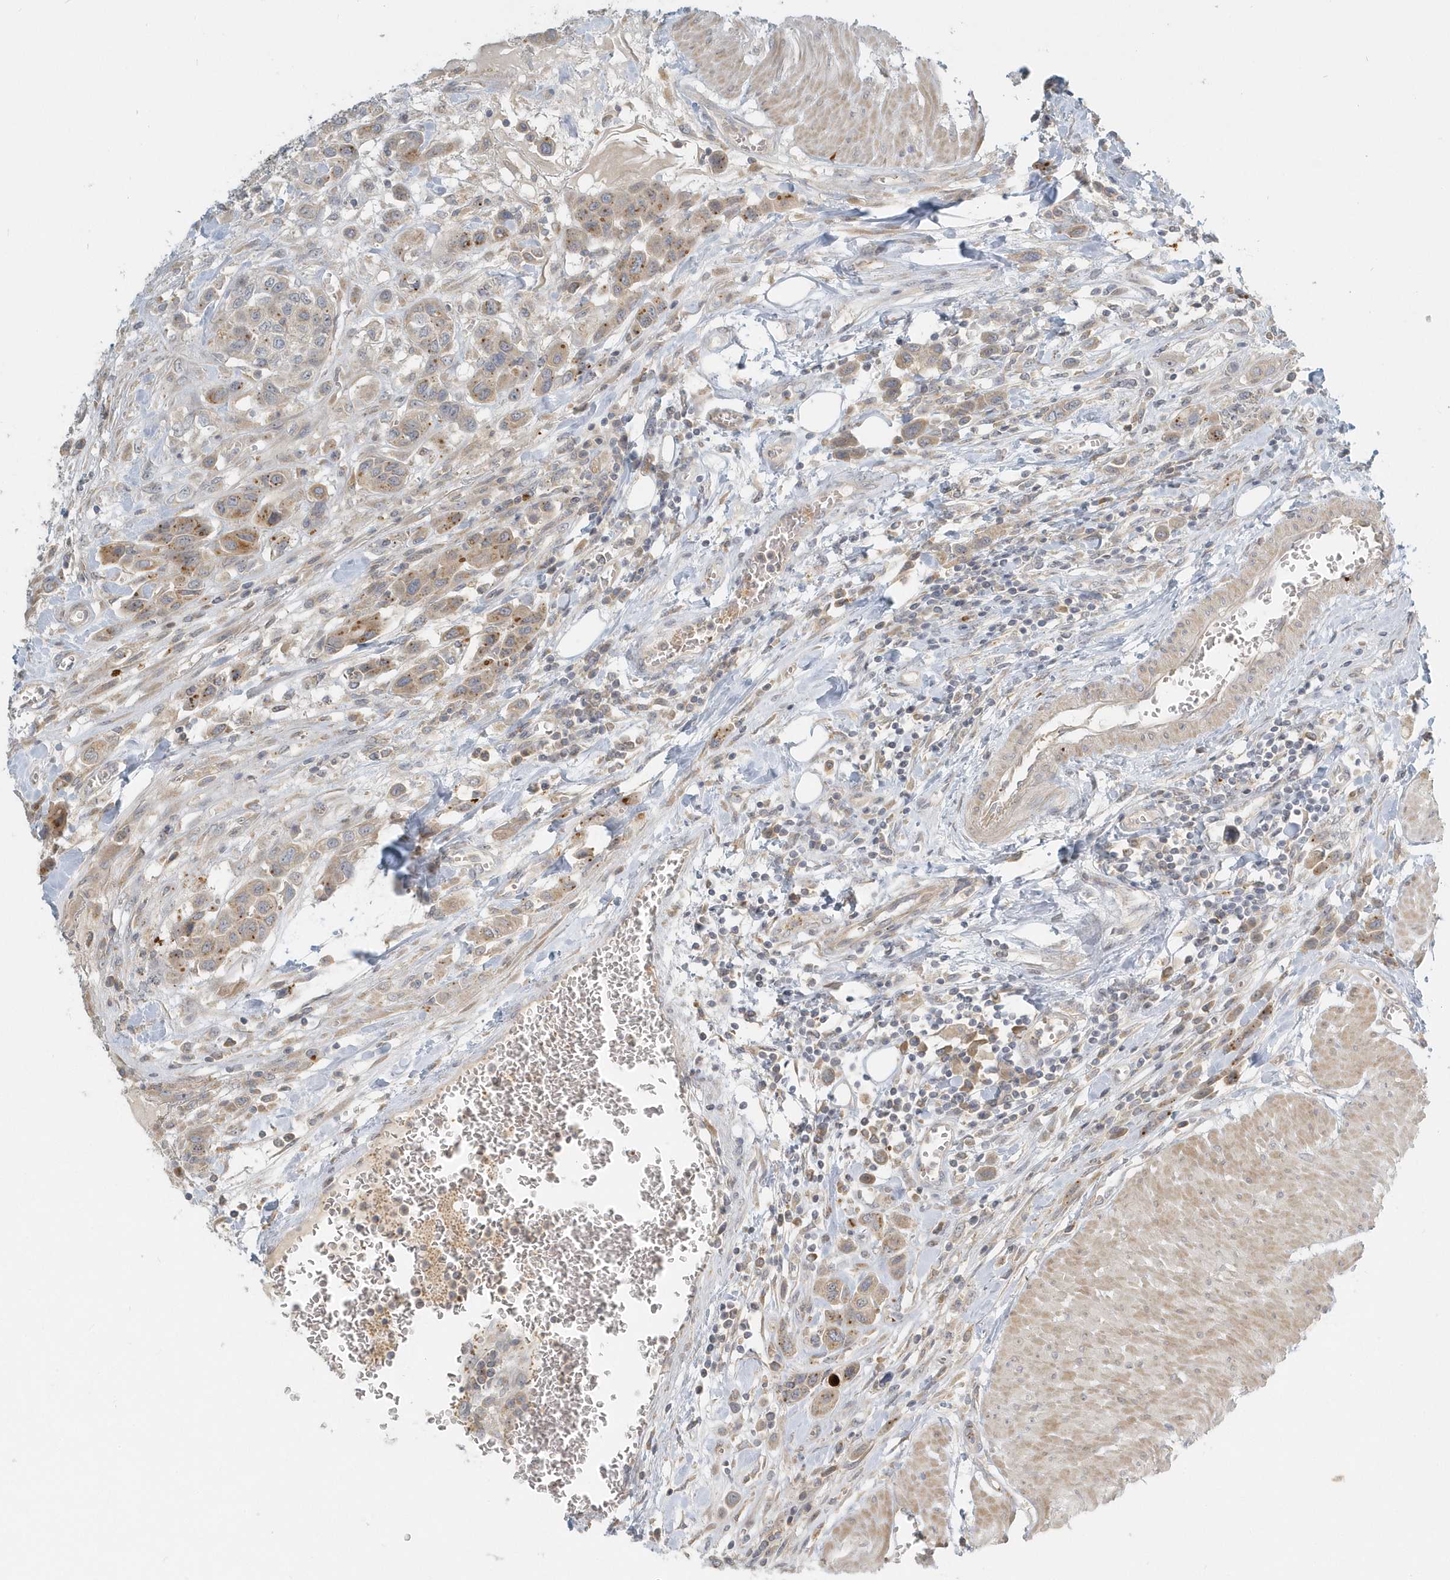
{"staining": {"intensity": "moderate", "quantity": ">75%", "location": "cytoplasmic/membranous"}, "tissue": "urothelial cancer", "cell_type": "Tumor cells", "image_type": "cancer", "snomed": [{"axis": "morphology", "description": "Urothelial carcinoma, High grade"}, {"axis": "topography", "description": "Urinary bladder"}], "caption": "Protein expression analysis of human urothelial carcinoma (high-grade) reveals moderate cytoplasmic/membranous staining in approximately >75% of tumor cells. The staining was performed using DAB (3,3'-diaminobenzidine), with brown indicating positive protein expression. Nuclei are stained blue with hematoxylin.", "gene": "NAPB", "patient": {"sex": "male", "age": 50}}